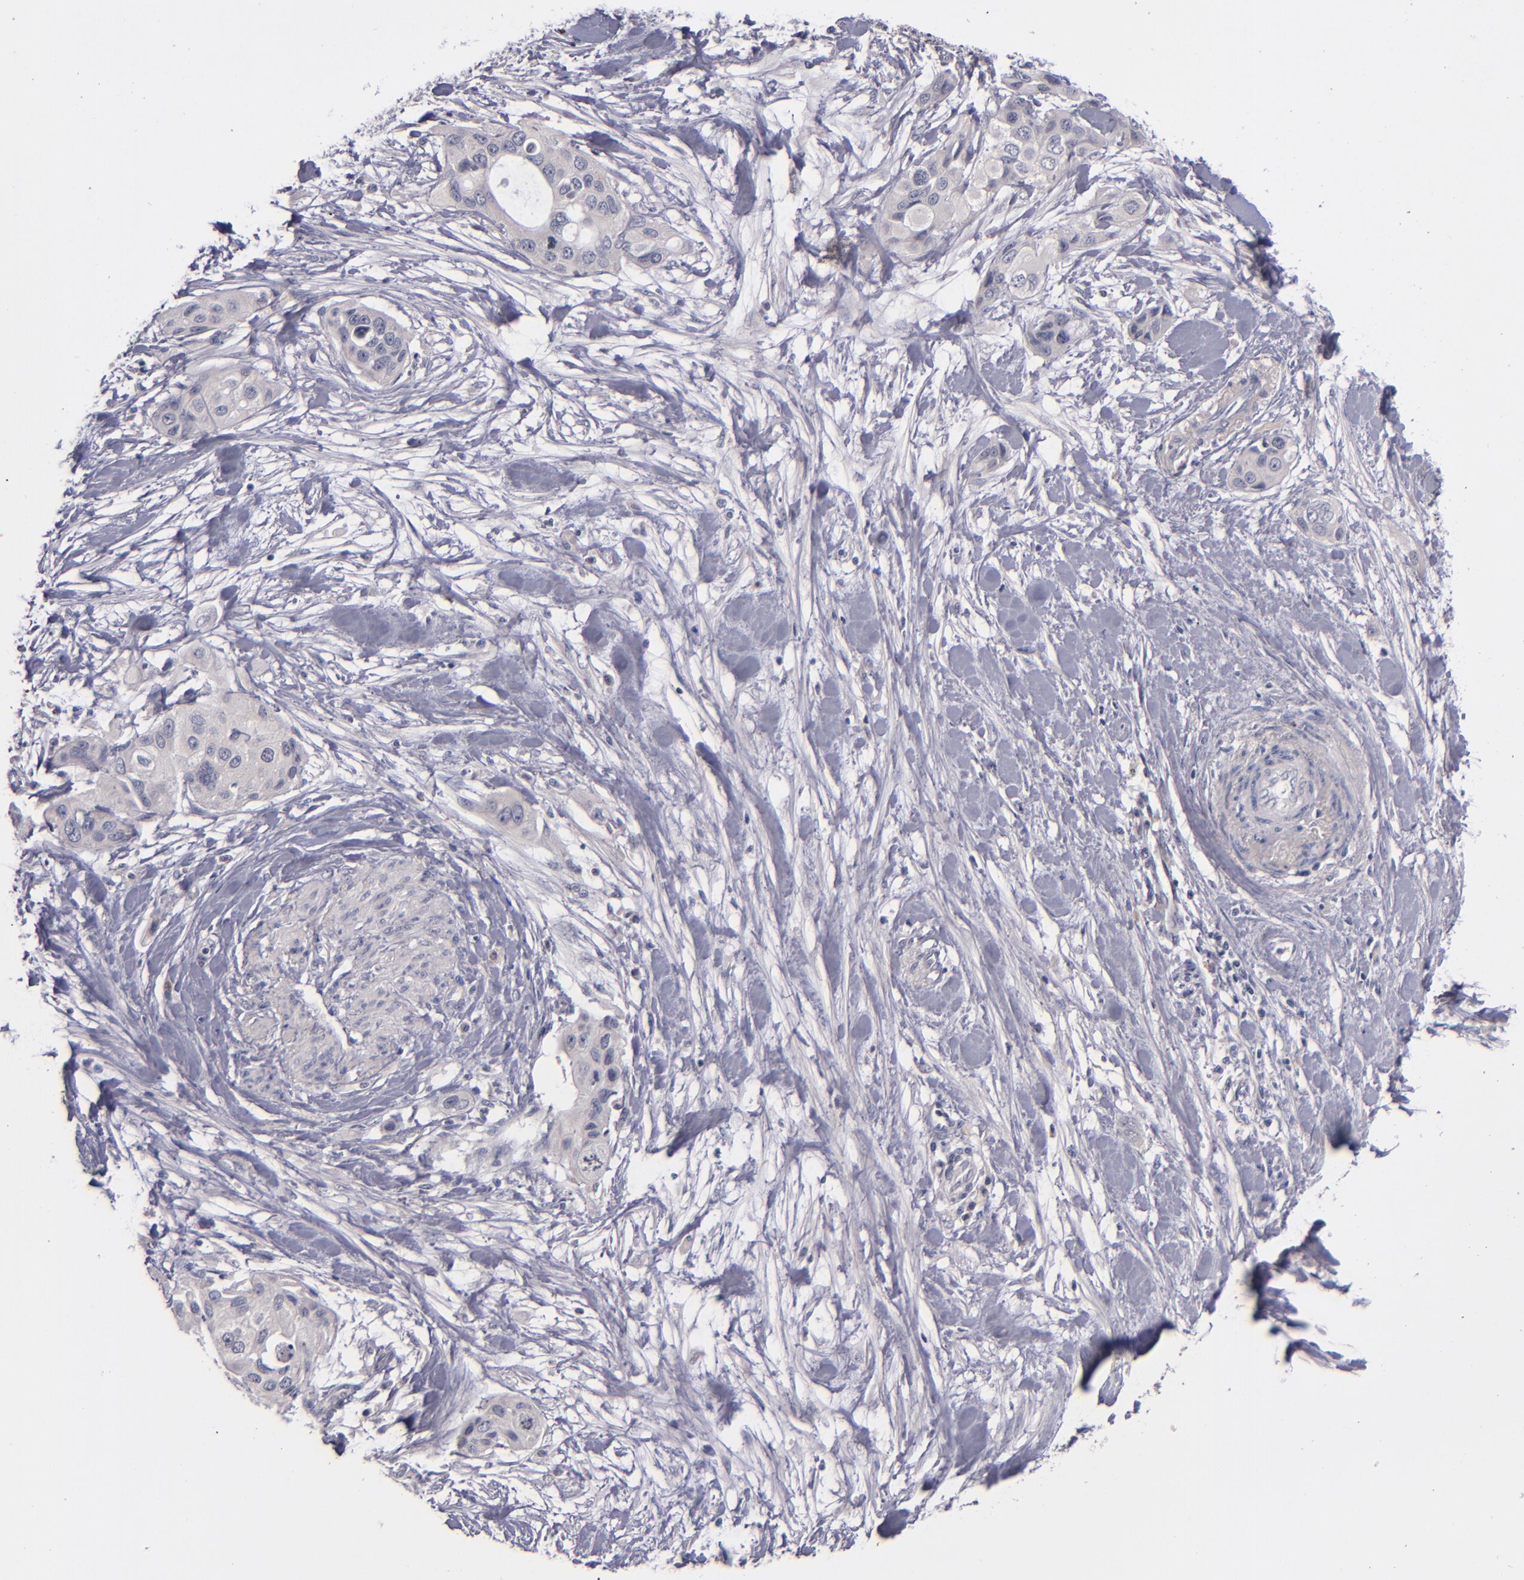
{"staining": {"intensity": "negative", "quantity": "none", "location": "none"}, "tissue": "pancreatic cancer", "cell_type": "Tumor cells", "image_type": "cancer", "snomed": [{"axis": "morphology", "description": "Adenocarcinoma, NOS"}, {"axis": "topography", "description": "Pancreas"}], "caption": "Tumor cells show no significant protein positivity in pancreatic adenocarcinoma. The staining is performed using DAB (3,3'-diaminobenzidine) brown chromogen with nuclei counter-stained in using hematoxylin.", "gene": "TSC2", "patient": {"sex": "female", "age": 60}}